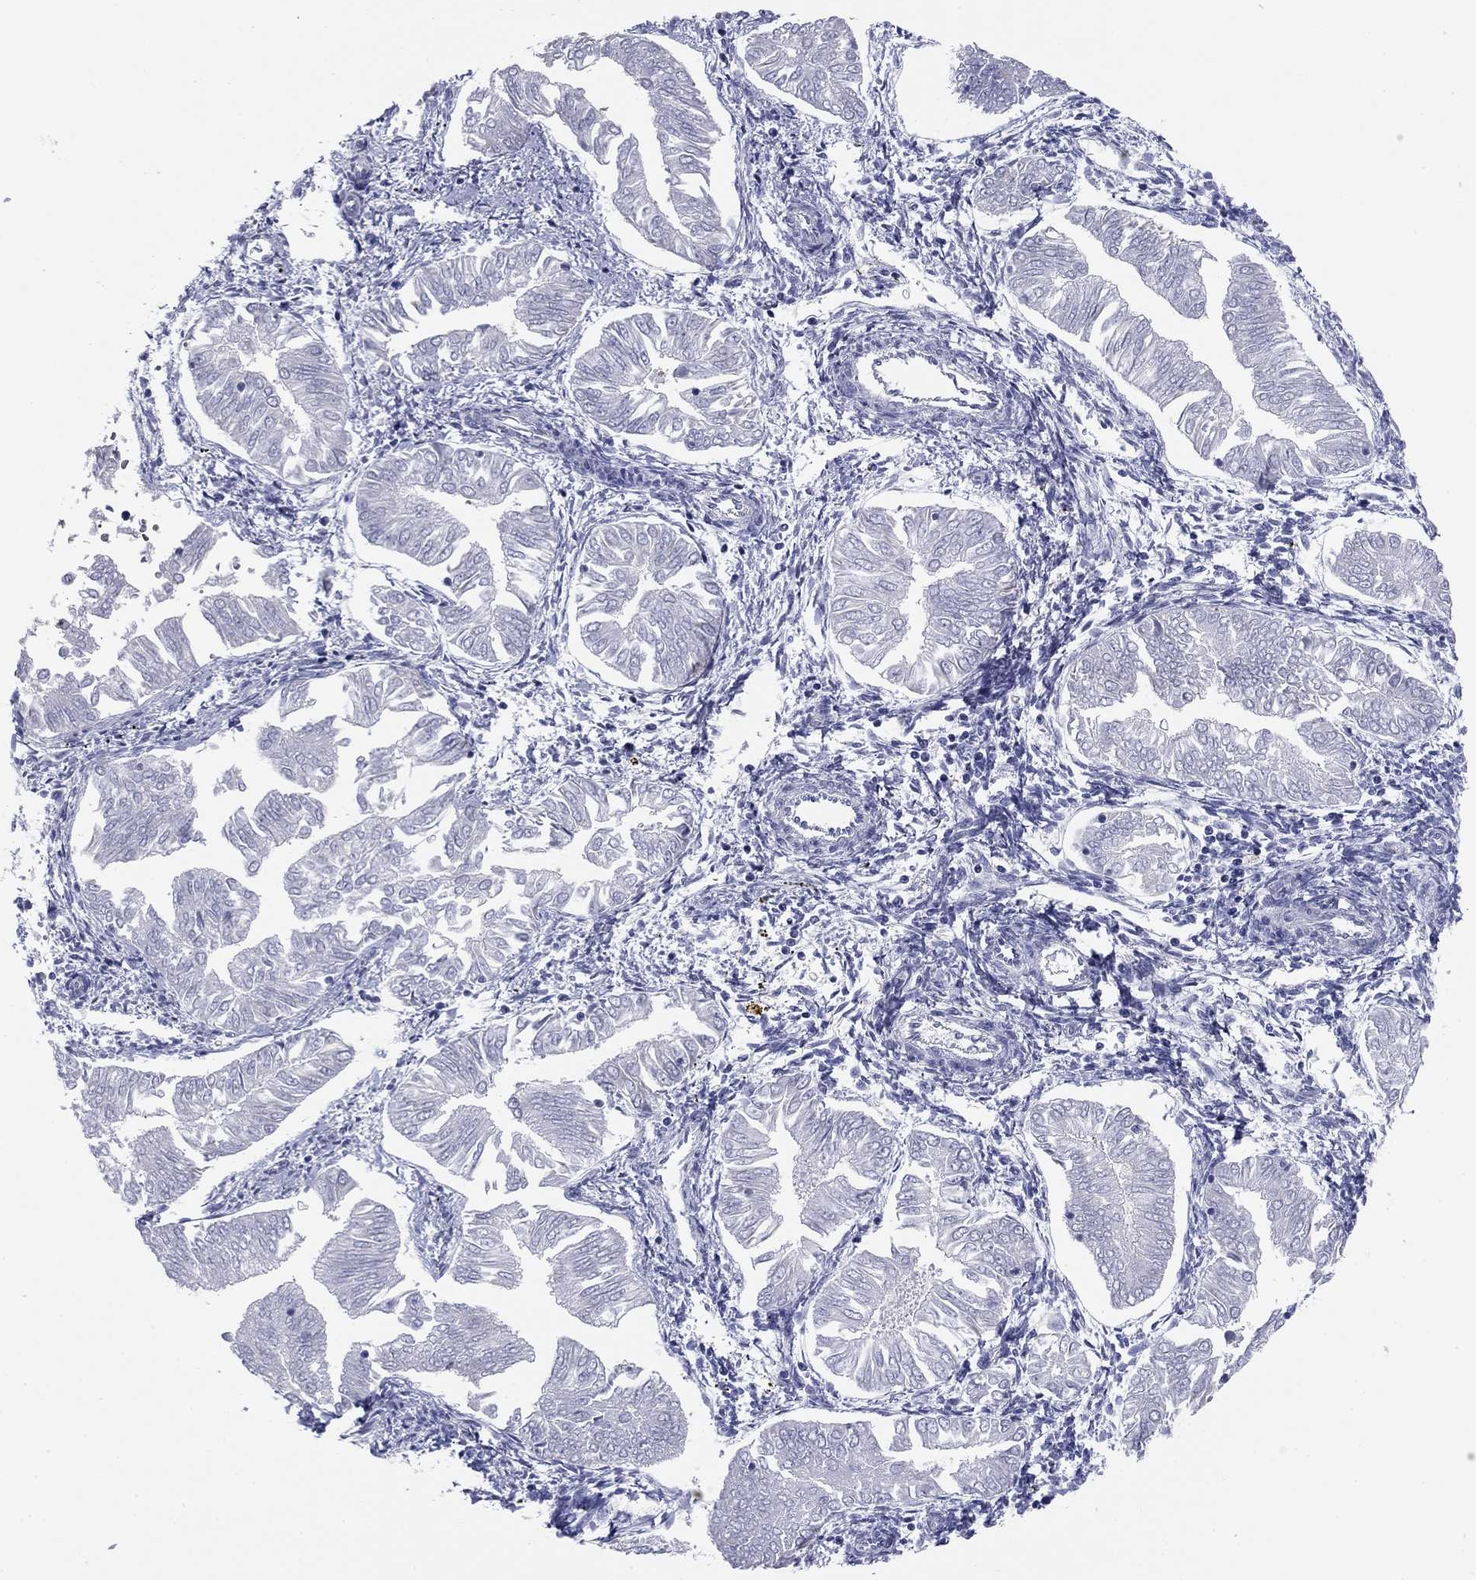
{"staining": {"intensity": "negative", "quantity": "none", "location": "none"}, "tissue": "endometrial cancer", "cell_type": "Tumor cells", "image_type": "cancer", "snomed": [{"axis": "morphology", "description": "Adenocarcinoma, NOS"}, {"axis": "topography", "description": "Endometrium"}], "caption": "Human endometrial adenocarcinoma stained for a protein using immunohistochemistry (IHC) exhibits no positivity in tumor cells.", "gene": "SEPTIN3", "patient": {"sex": "female", "age": 53}}